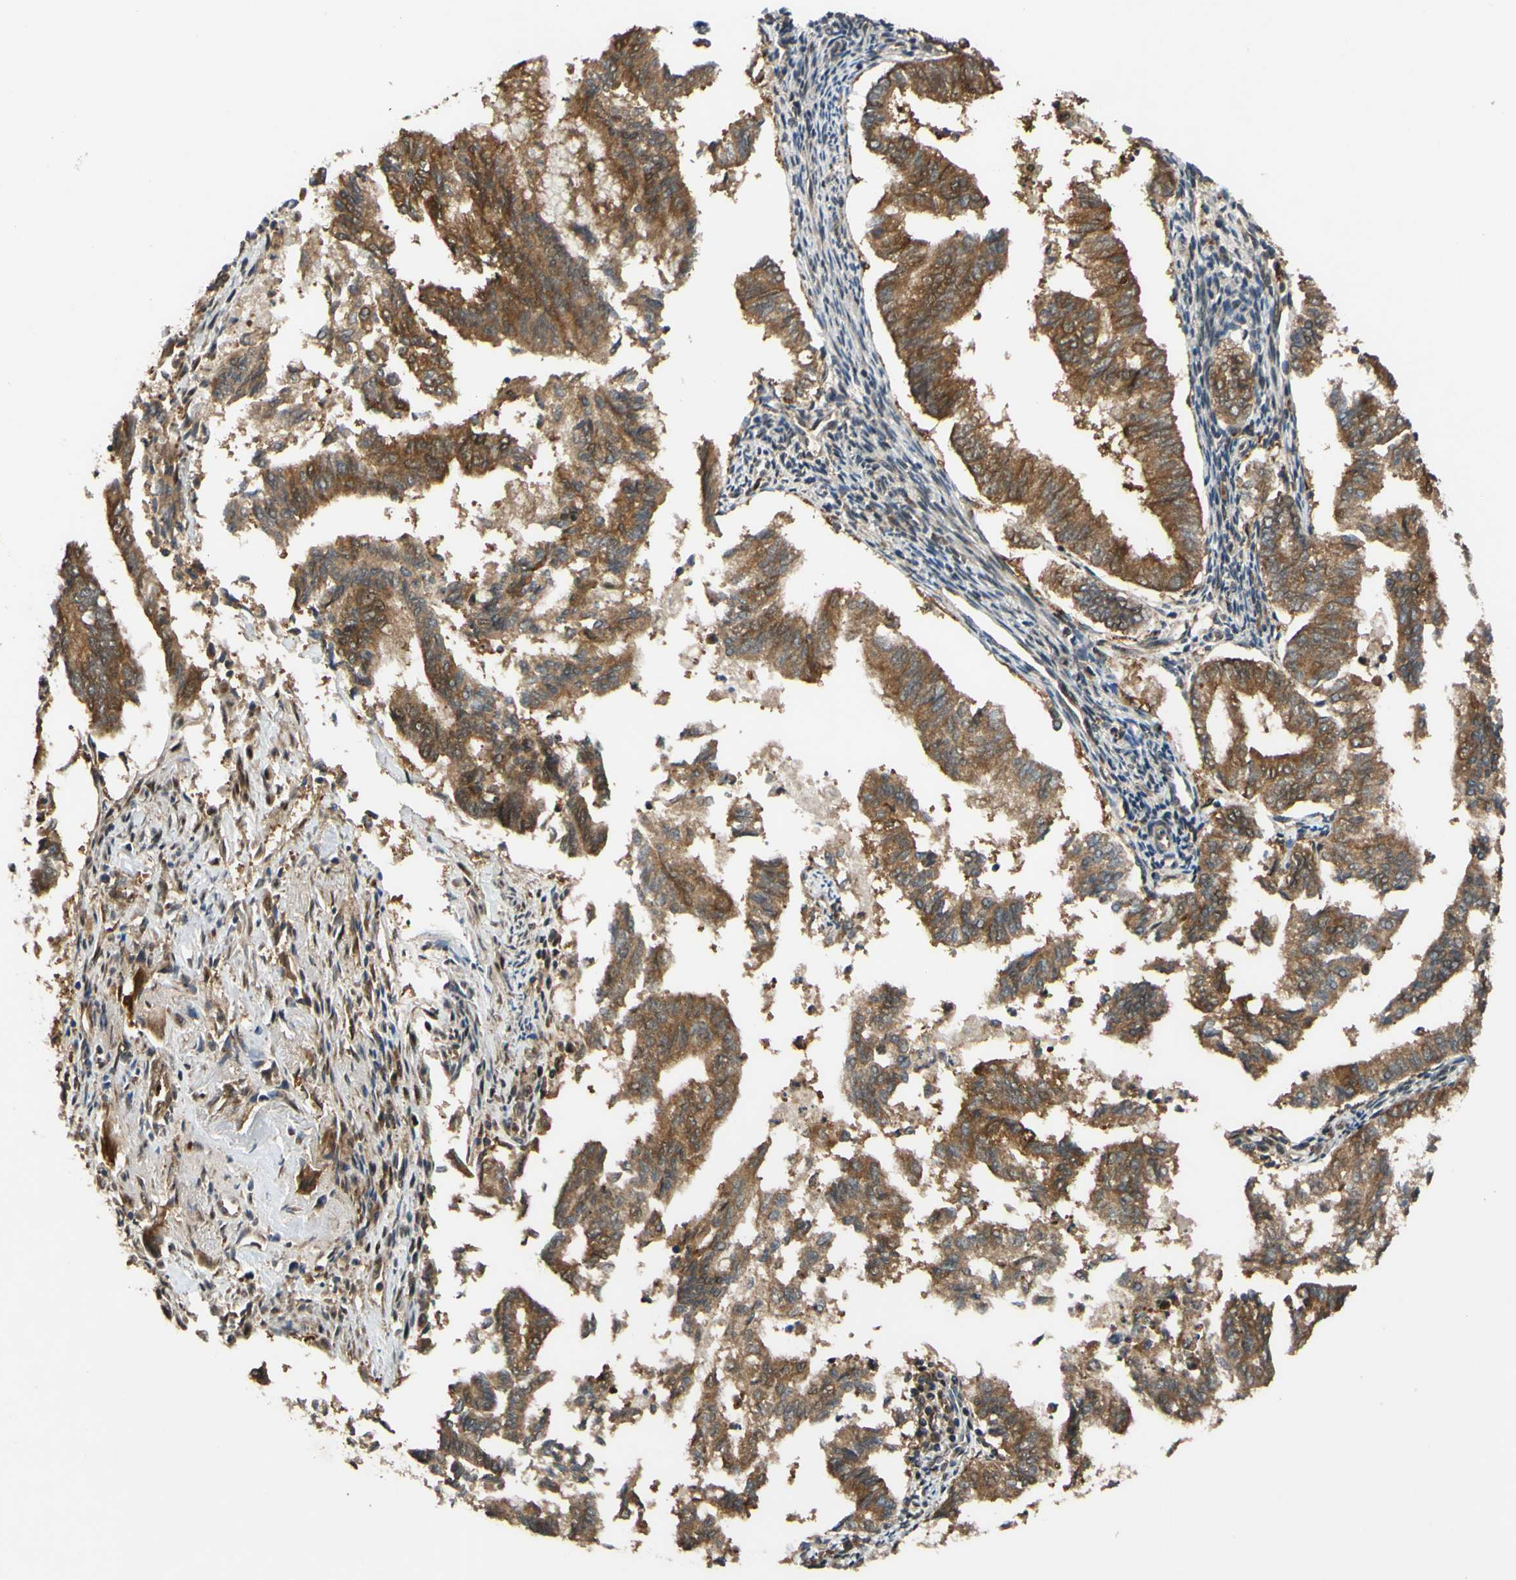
{"staining": {"intensity": "moderate", "quantity": ">75%", "location": "cytoplasmic/membranous"}, "tissue": "endometrial cancer", "cell_type": "Tumor cells", "image_type": "cancer", "snomed": [{"axis": "morphology", "description": "Necrosis, NOS"}, {"axis": "morphology", "description": "Adenocarcinoma, NOS"}, {"axis": "topography", "description": "Endometrium"}], "caption": "This is a micrograph of immunohistochemistry (IHC) staining of endometrial adenocarcinoma, which shows moderate expression in the cytoplasmic/membranous of tumor cells.", "gene": "ABCC8", "patient": {"sex": "female", "age": 79}}